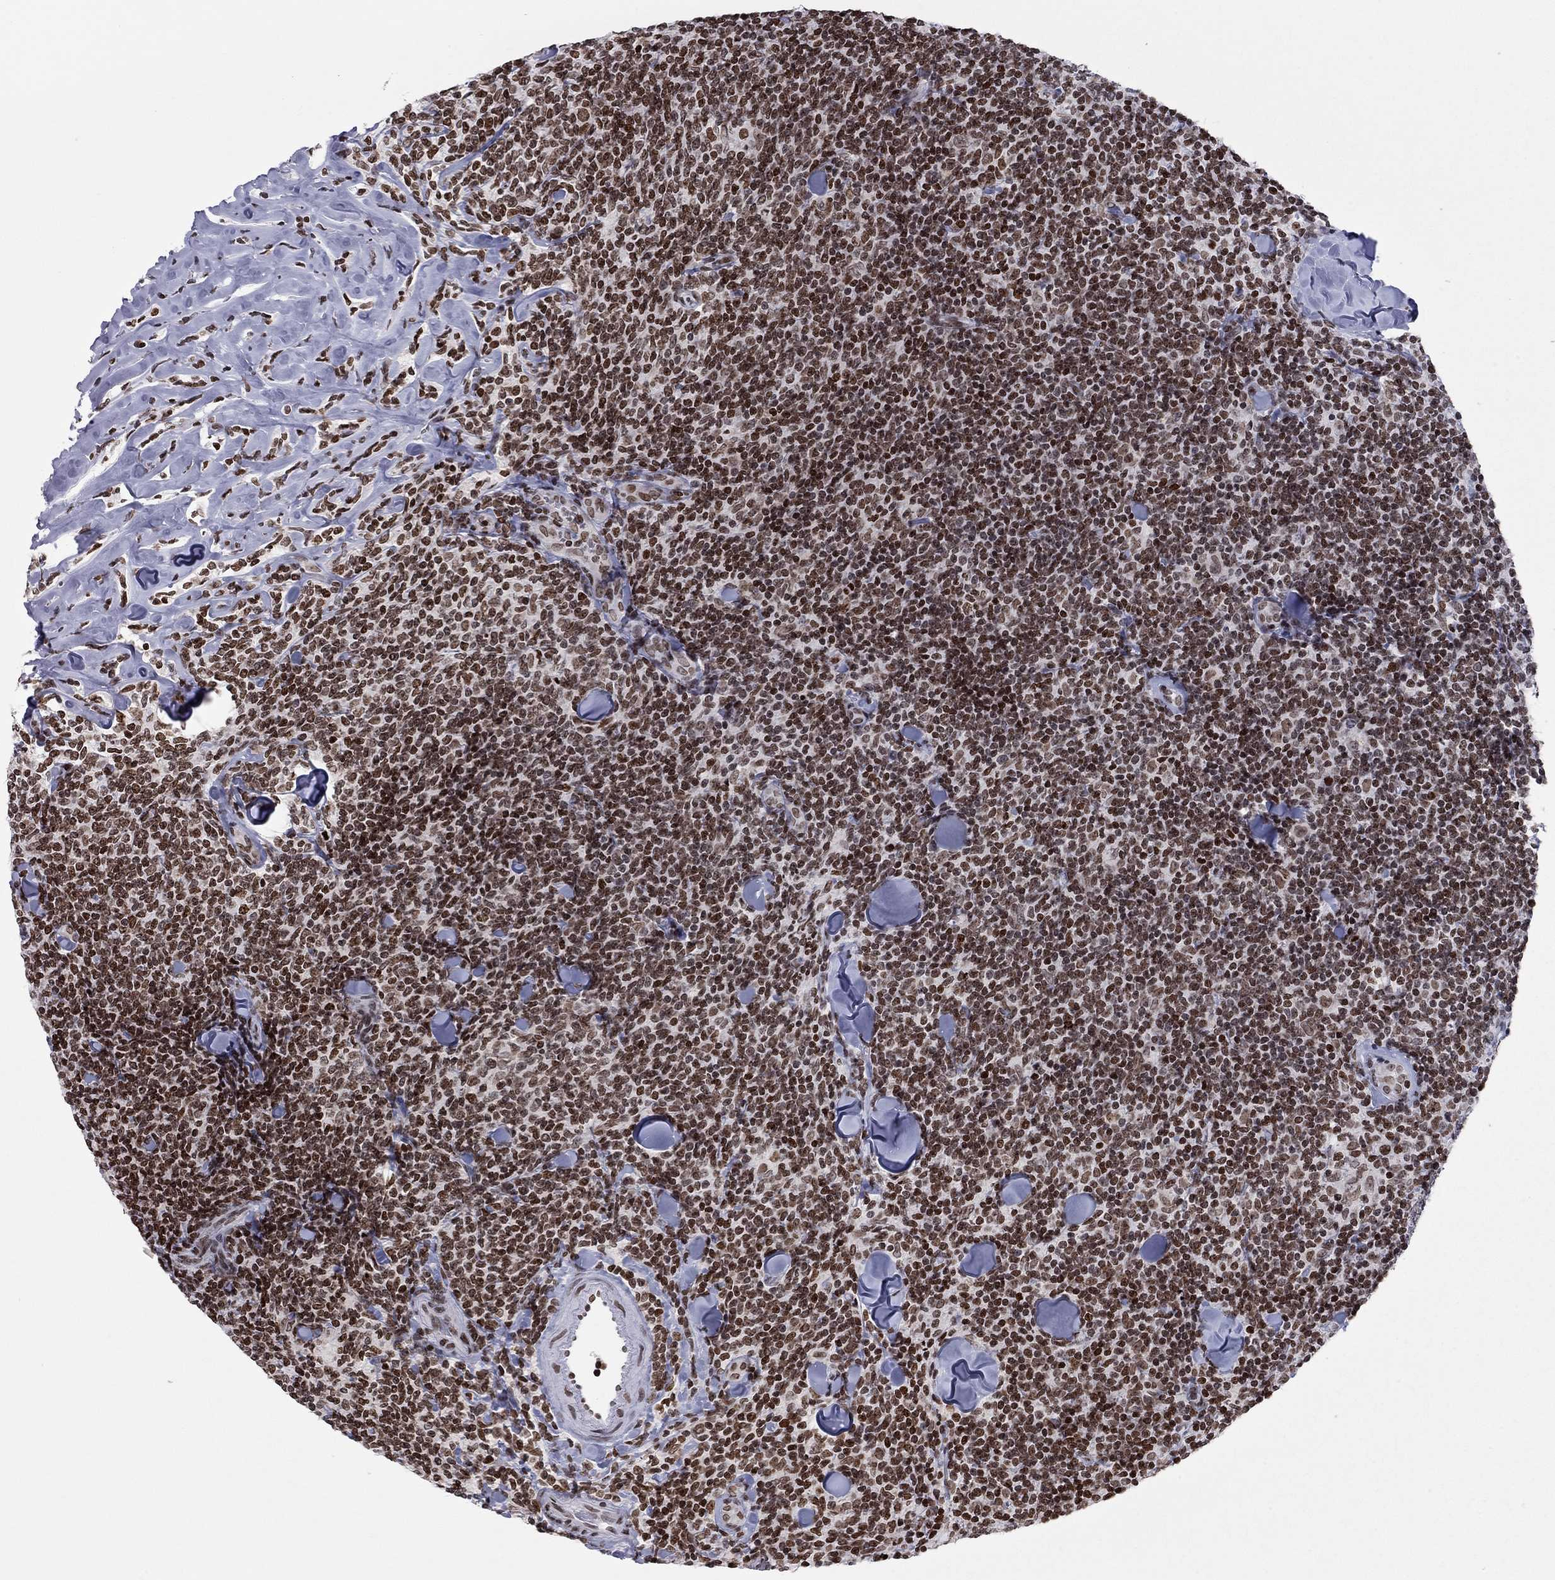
{"staining": {"intensity": "strong", "quantity": ">75%", "location": "nuclear"}, "tissue": "lymphoma", "cell_type": "Tumor cells", "image_type": "cancer", "snomed": [{"axis": "morphology", "description": "Malignant lymphoma, non-Hodgkin's type, Low grade"}, {"axis": "topography", "description": "Lymph node"}], "caption": "Immunohistochemistry (IHC) histopathology image of malignant lymphoma, non-Hodgkin's type (low-grade) stained for a protein (brown), which demonstrates high levels of strong nuclear staining in approximately >75% of tumor cells.", "gene": "H2AX", "patient": {"sex": "female", "age": 56}}